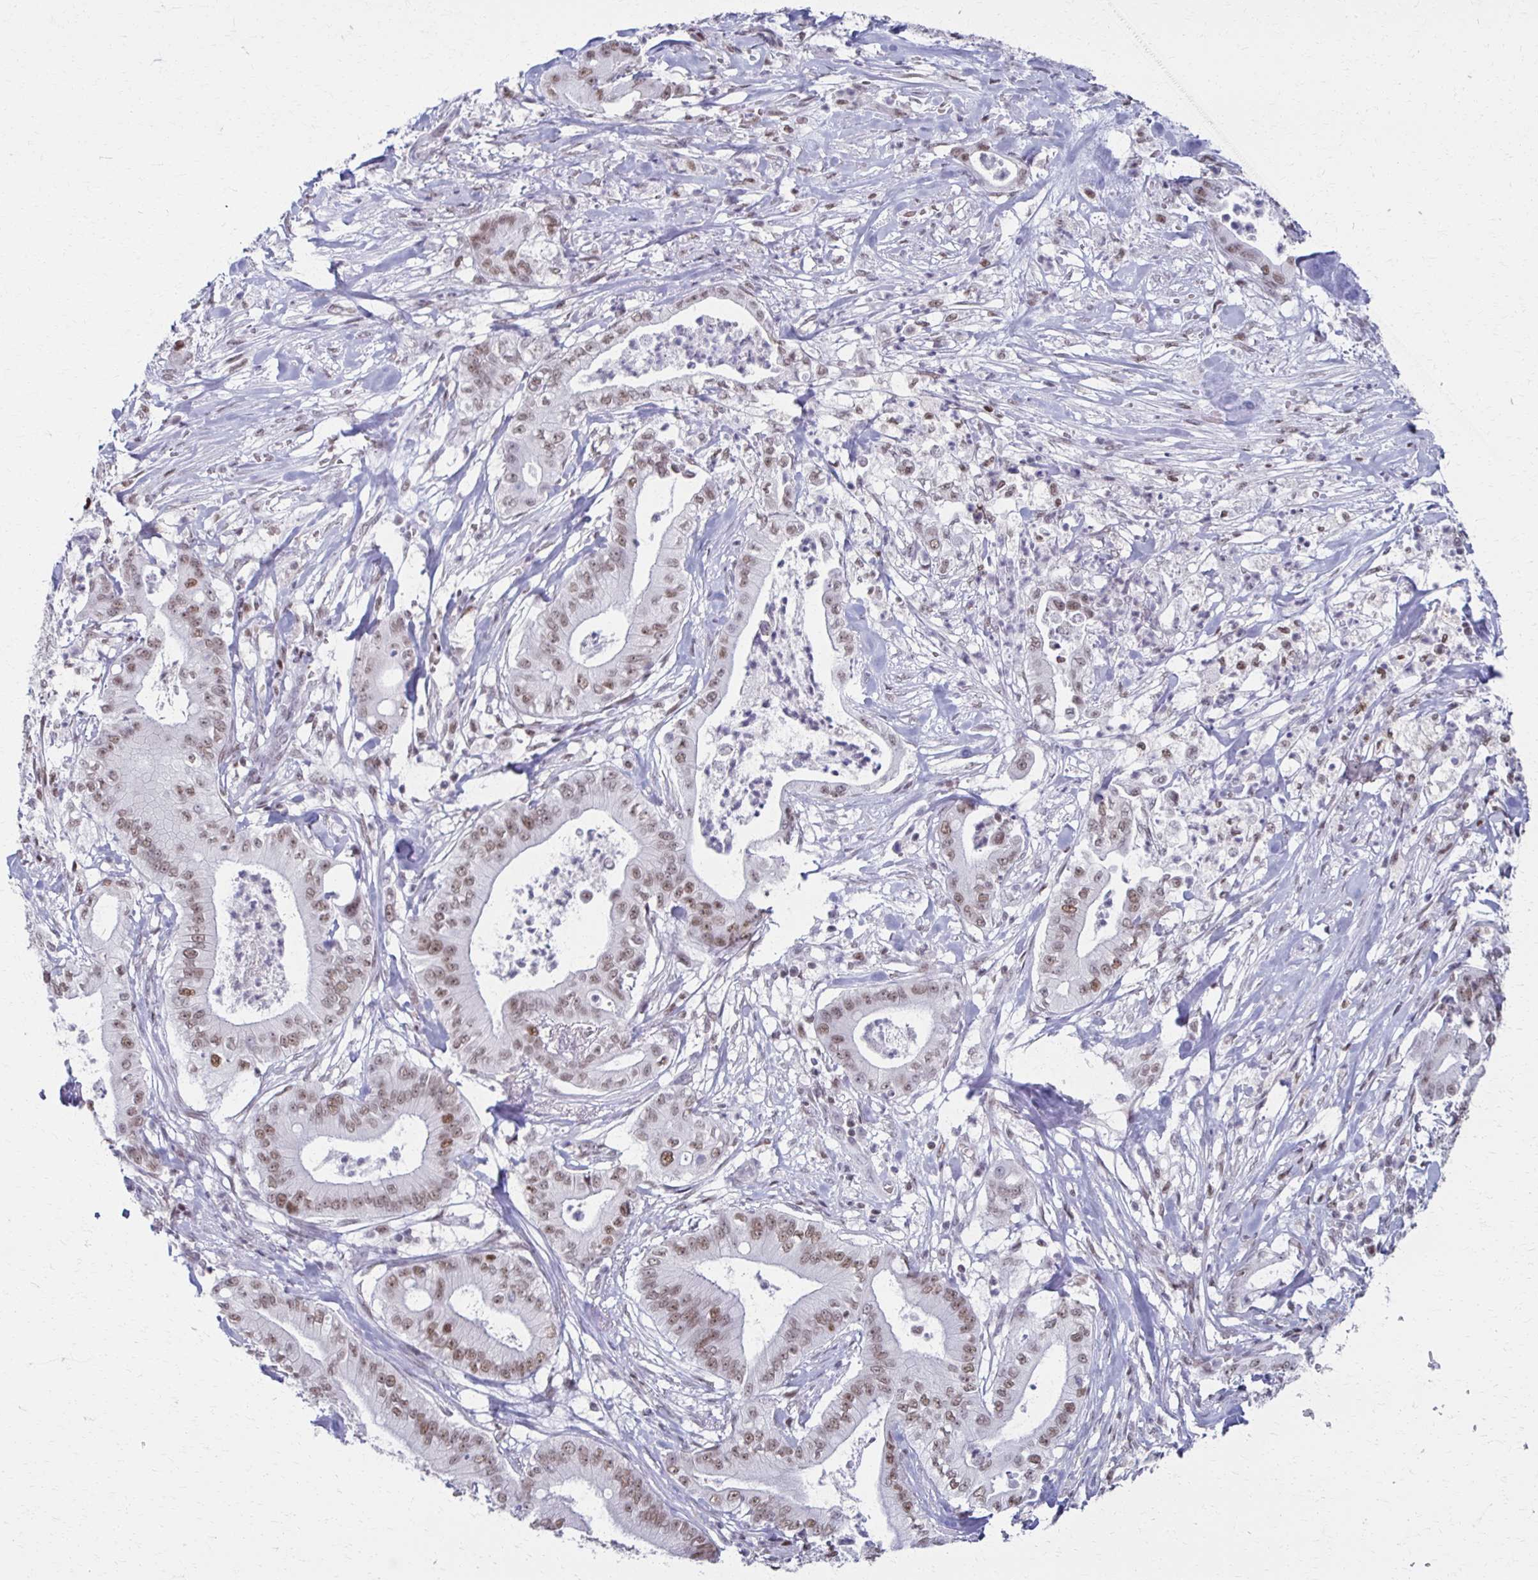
{"staining": {"intensity": "moderate", "quantity": "25%-75%", "location": "nuclear"}, "tissue": "pancreatic cancer", "cell_type": "Tumor cells", "image_type": "cancer", "snomed": [{"axis": "morphology", "description": "Adenocarcinoma, NOS"}, {"axis": "topography", "description": "Pancreas"}], "caption": "Immunohistochemistry (DAB) staining of adenocarcinoma (pancreatic) reveals moderate nuclear protein expression in approximately 25%-75% of tumor cells.", "gene": "IRF7", "patient": {"sex": "male", "age": 71}}